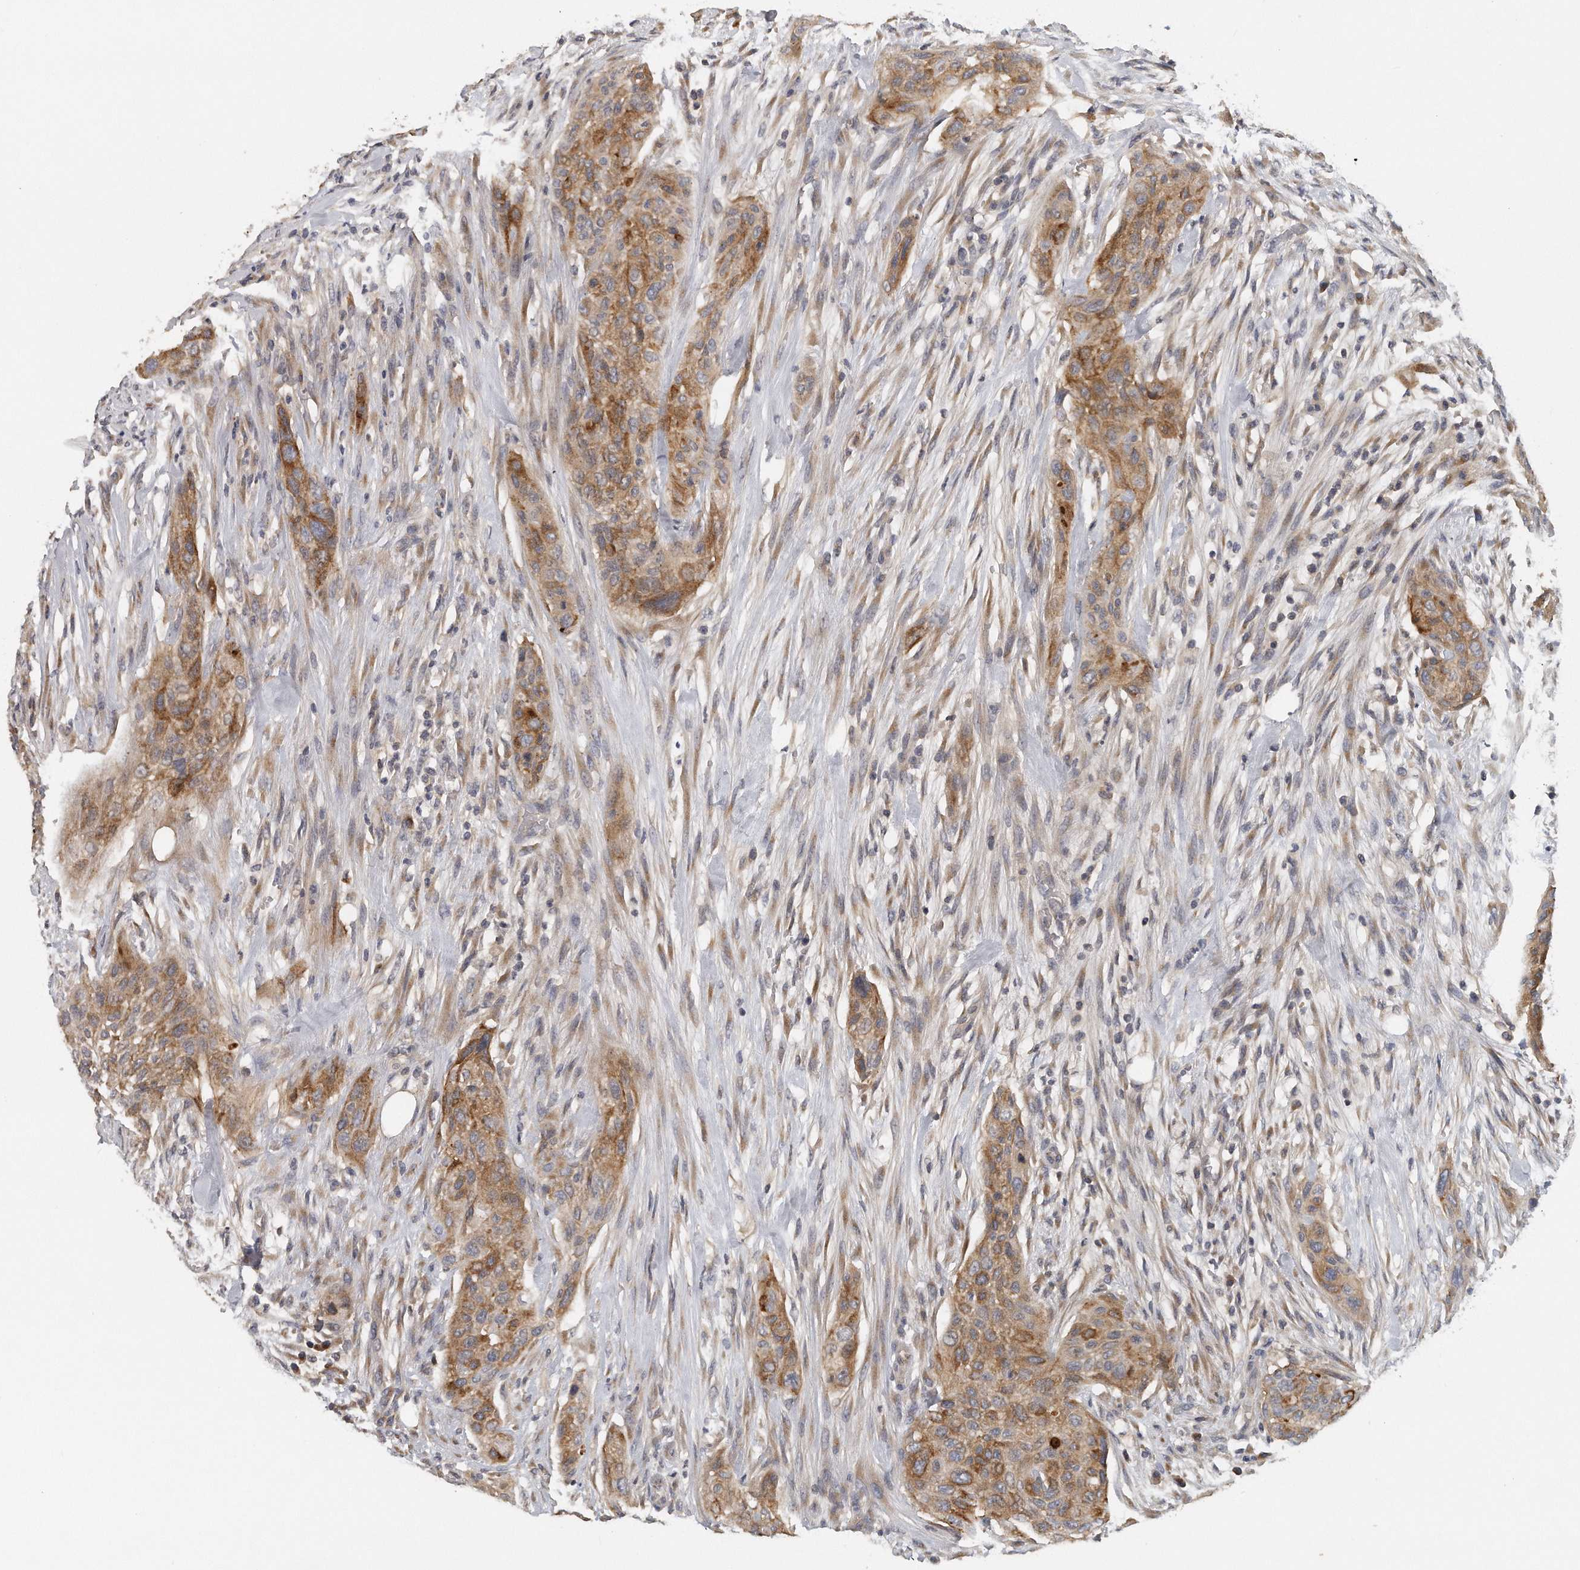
{"staining": {"intensity": "moderate", "quantity": ">75%", "location": "cytoplasmic/membranous"}, "tissue": "urothelial cancer", "cell_type": "Tumor cells", "image_type": "cancer", "snomed": [{"axis": "morphology", "description": "Urothelial carcinoma, High grade"}, {"axis": "topography", "description": "Urinary bladder"}], "caption": "The image shows staining of urothelial carcinoma (high-grade), revealing moderate cytoplasmic/membranous protein expression (brown color) within tumor cells.", "gene": "TRAPPC14", "patient": {"sex": "male", "age": 35}}